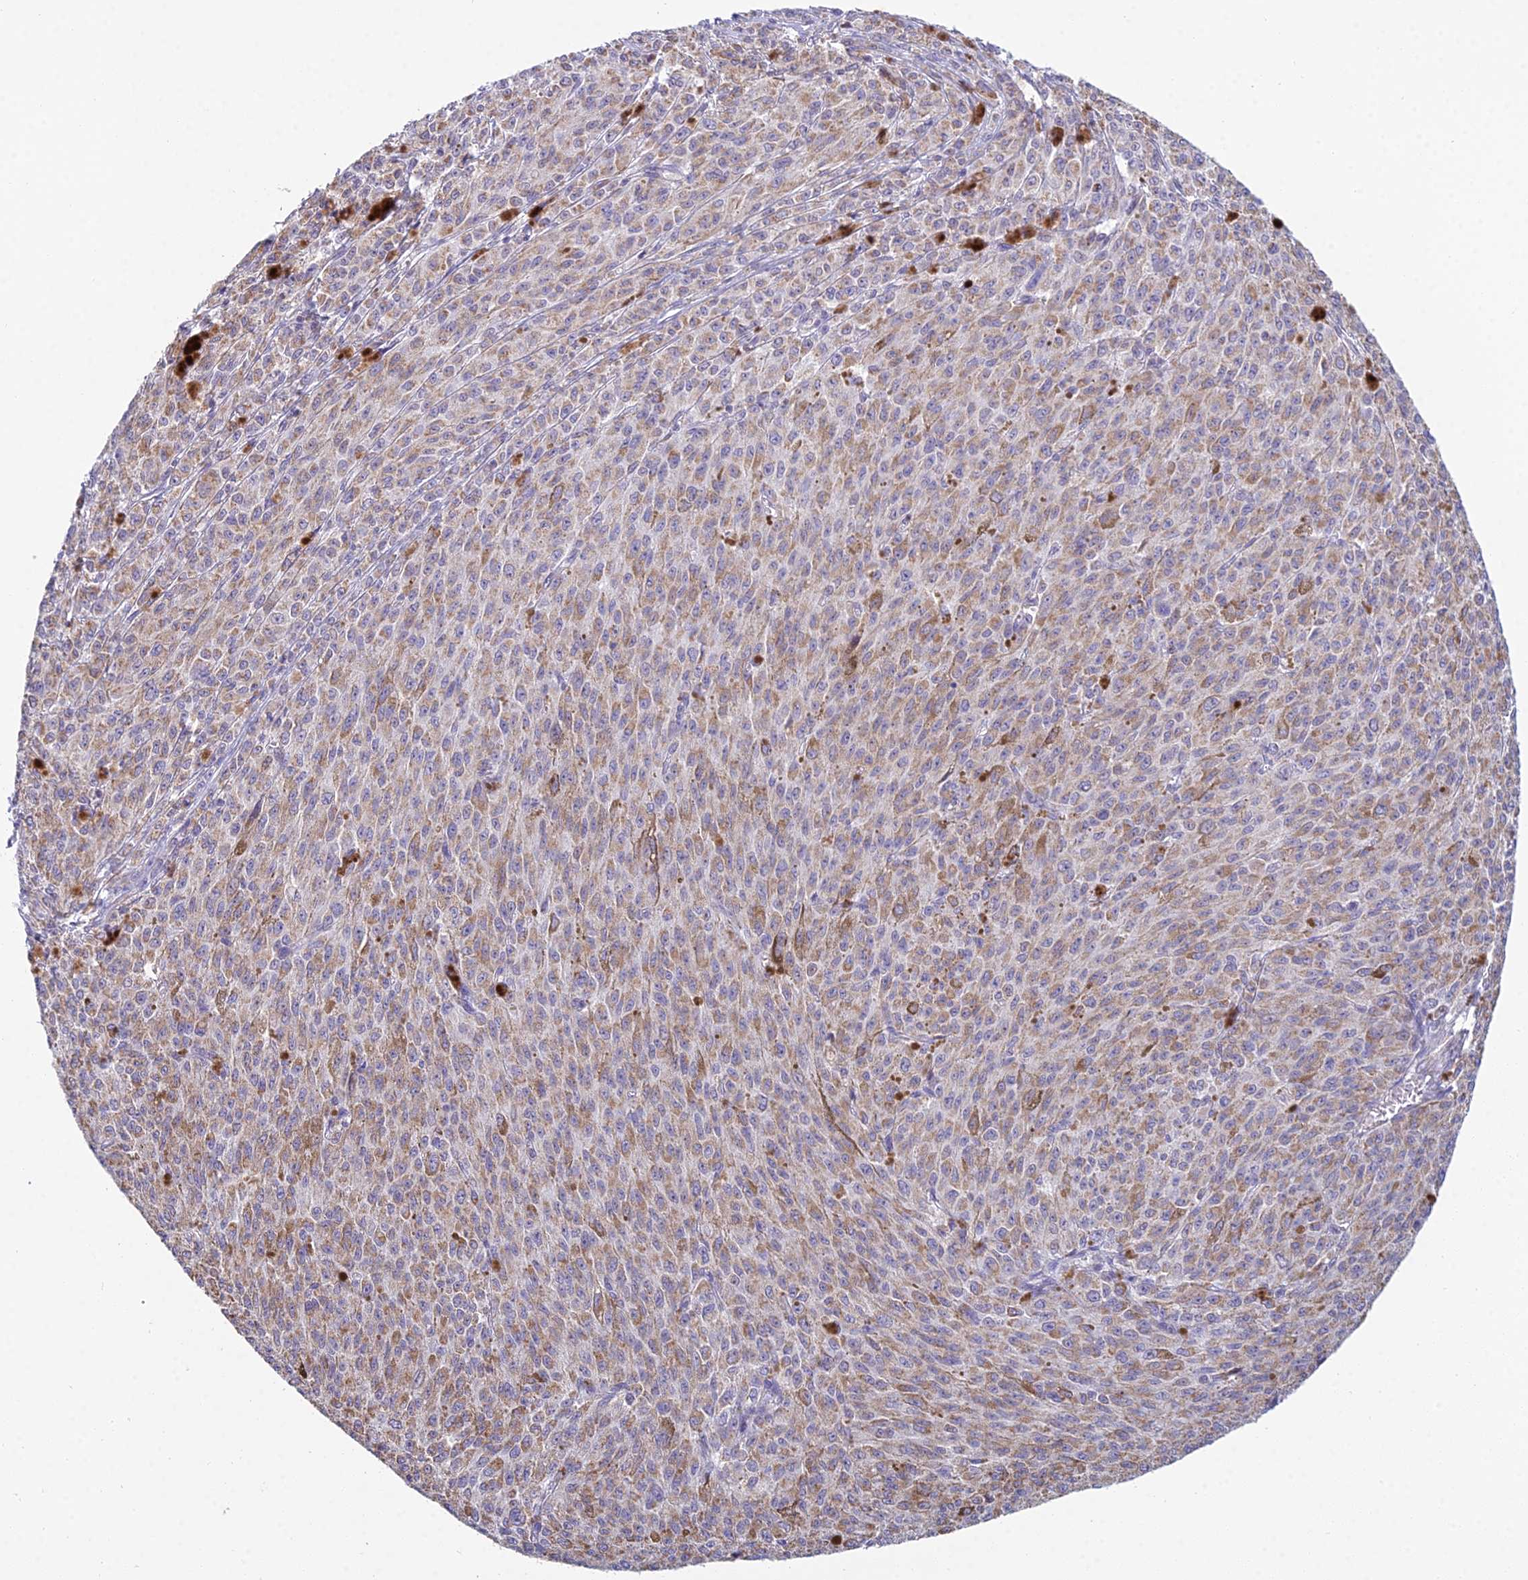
{"staining": {"intensity": "weak", "quantity": ">75%", "location": "cytoplasmic/membranous"}, "tissue": "melanoma", "cell_type": "Tumor cells", "image_type": "cancer", "snomed": [{"axis": "morphology", "description": "Malignant melanoma, NOS"}, {"axis": "topography", "description": "Skin"}], "caption": "High-power microscopy captured an immunohistochemistry micrograph of malignant melanoma, revealing weak cytoplasmic/membranous staining in approximately >75% of tumor cells. Using DAB (brown) and hematoxylin (blue) stains, captured at high magnification using brightfield microscopy.", "gene": "CFAP206", "patient": {"sex": "female", "age": 52}}